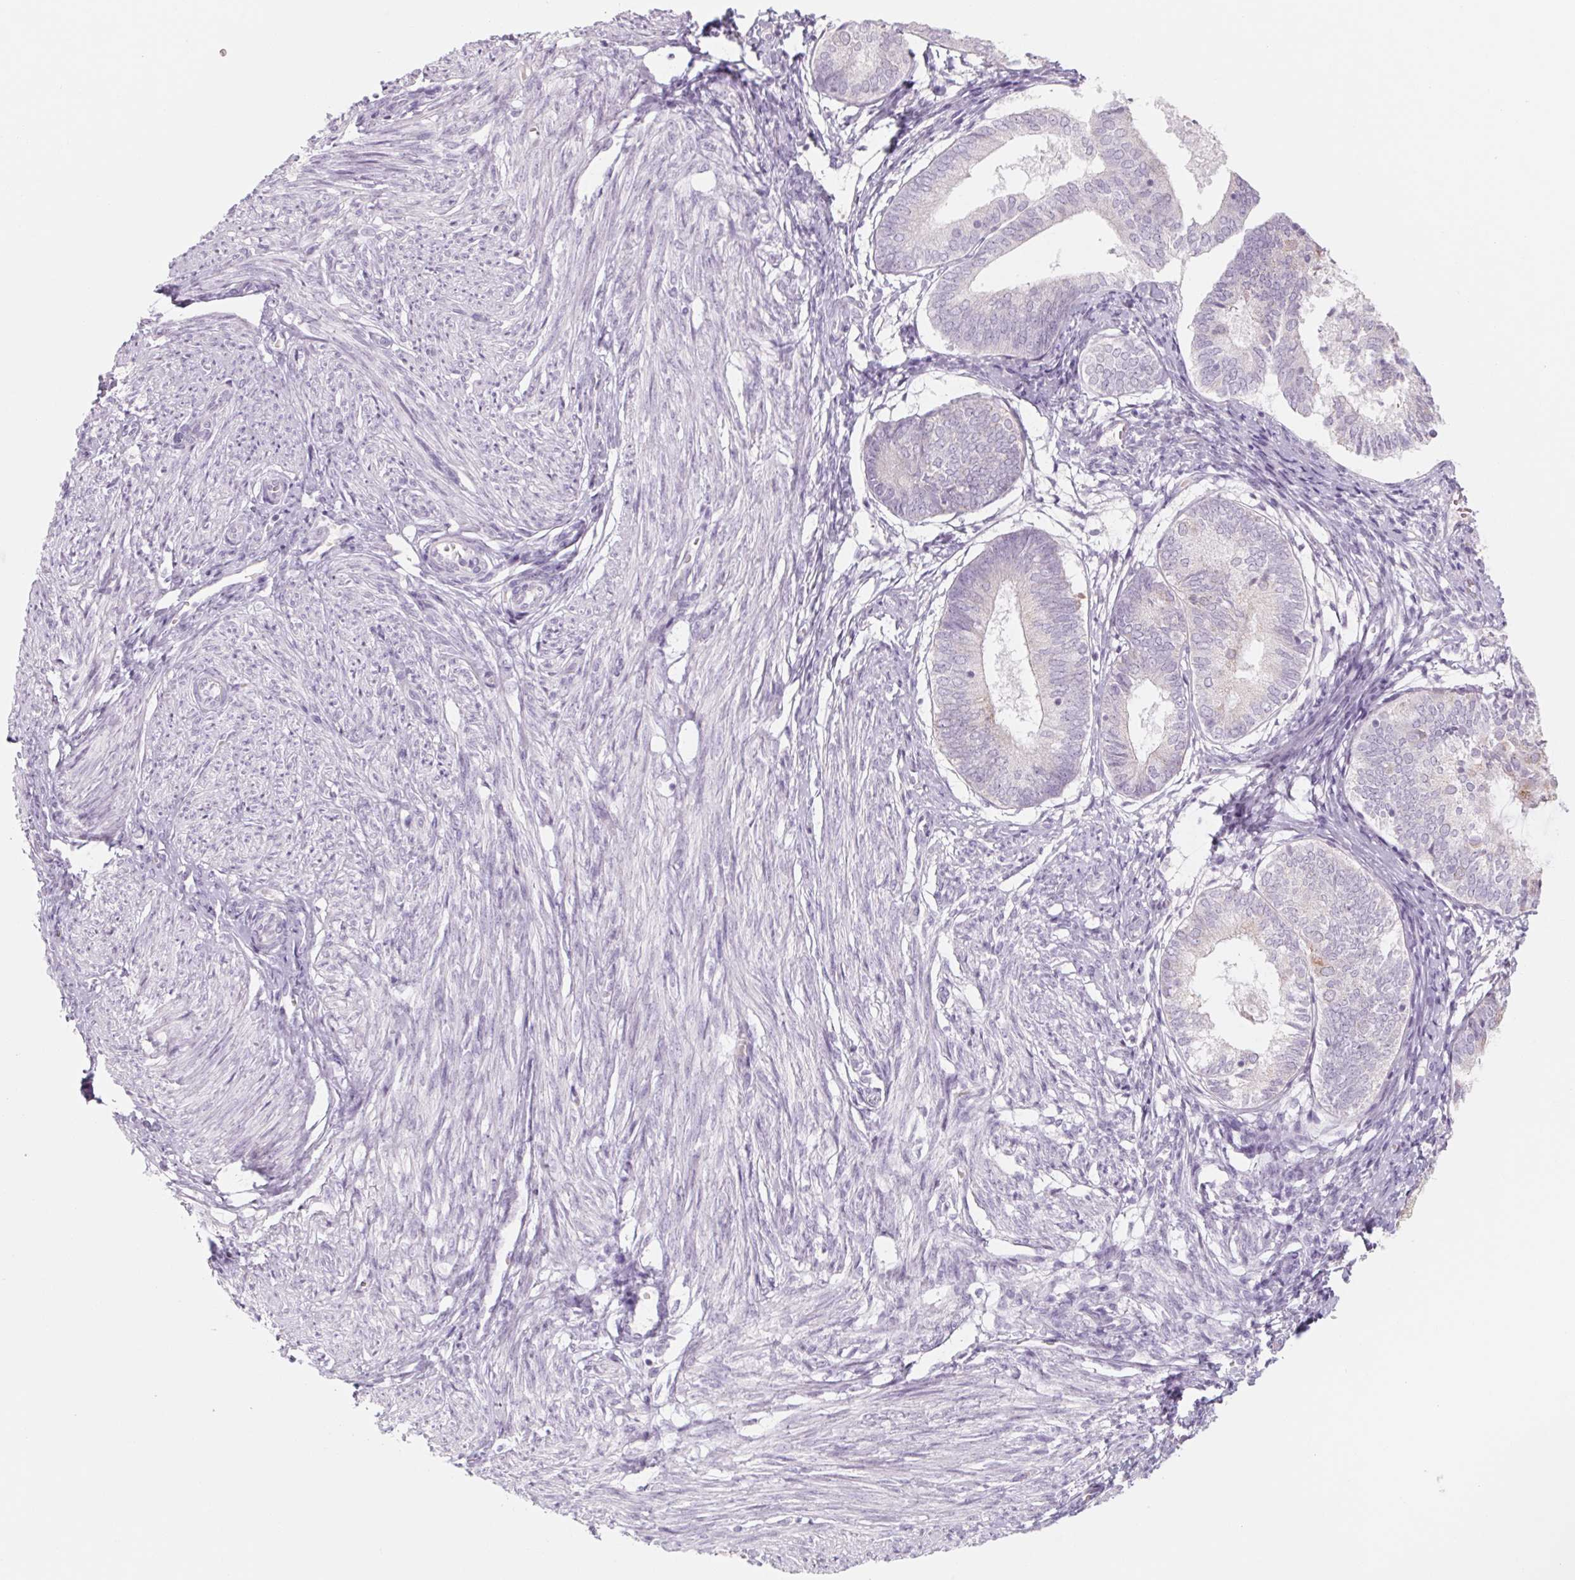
{"staining": {"intensity": "negative", "quantity": "none", "location": "none"}, "tissue": "endometrium", "cell_type": "Cells in endometrial stroma", "image_type": "normal", "snomed": [{"axis": "morphology", "description": "Normal tissue, NOS"}, {"axis": "topography", "description": "Endometrium"}], "caption": "DAB (3,3'-diaminobenzidine) immunohistochemical staining of benign endometrium shows no significant expression in cells in endometrial stroma.", "gene": "POU1F1", "patient": {"sex": "female", "age": 50}}